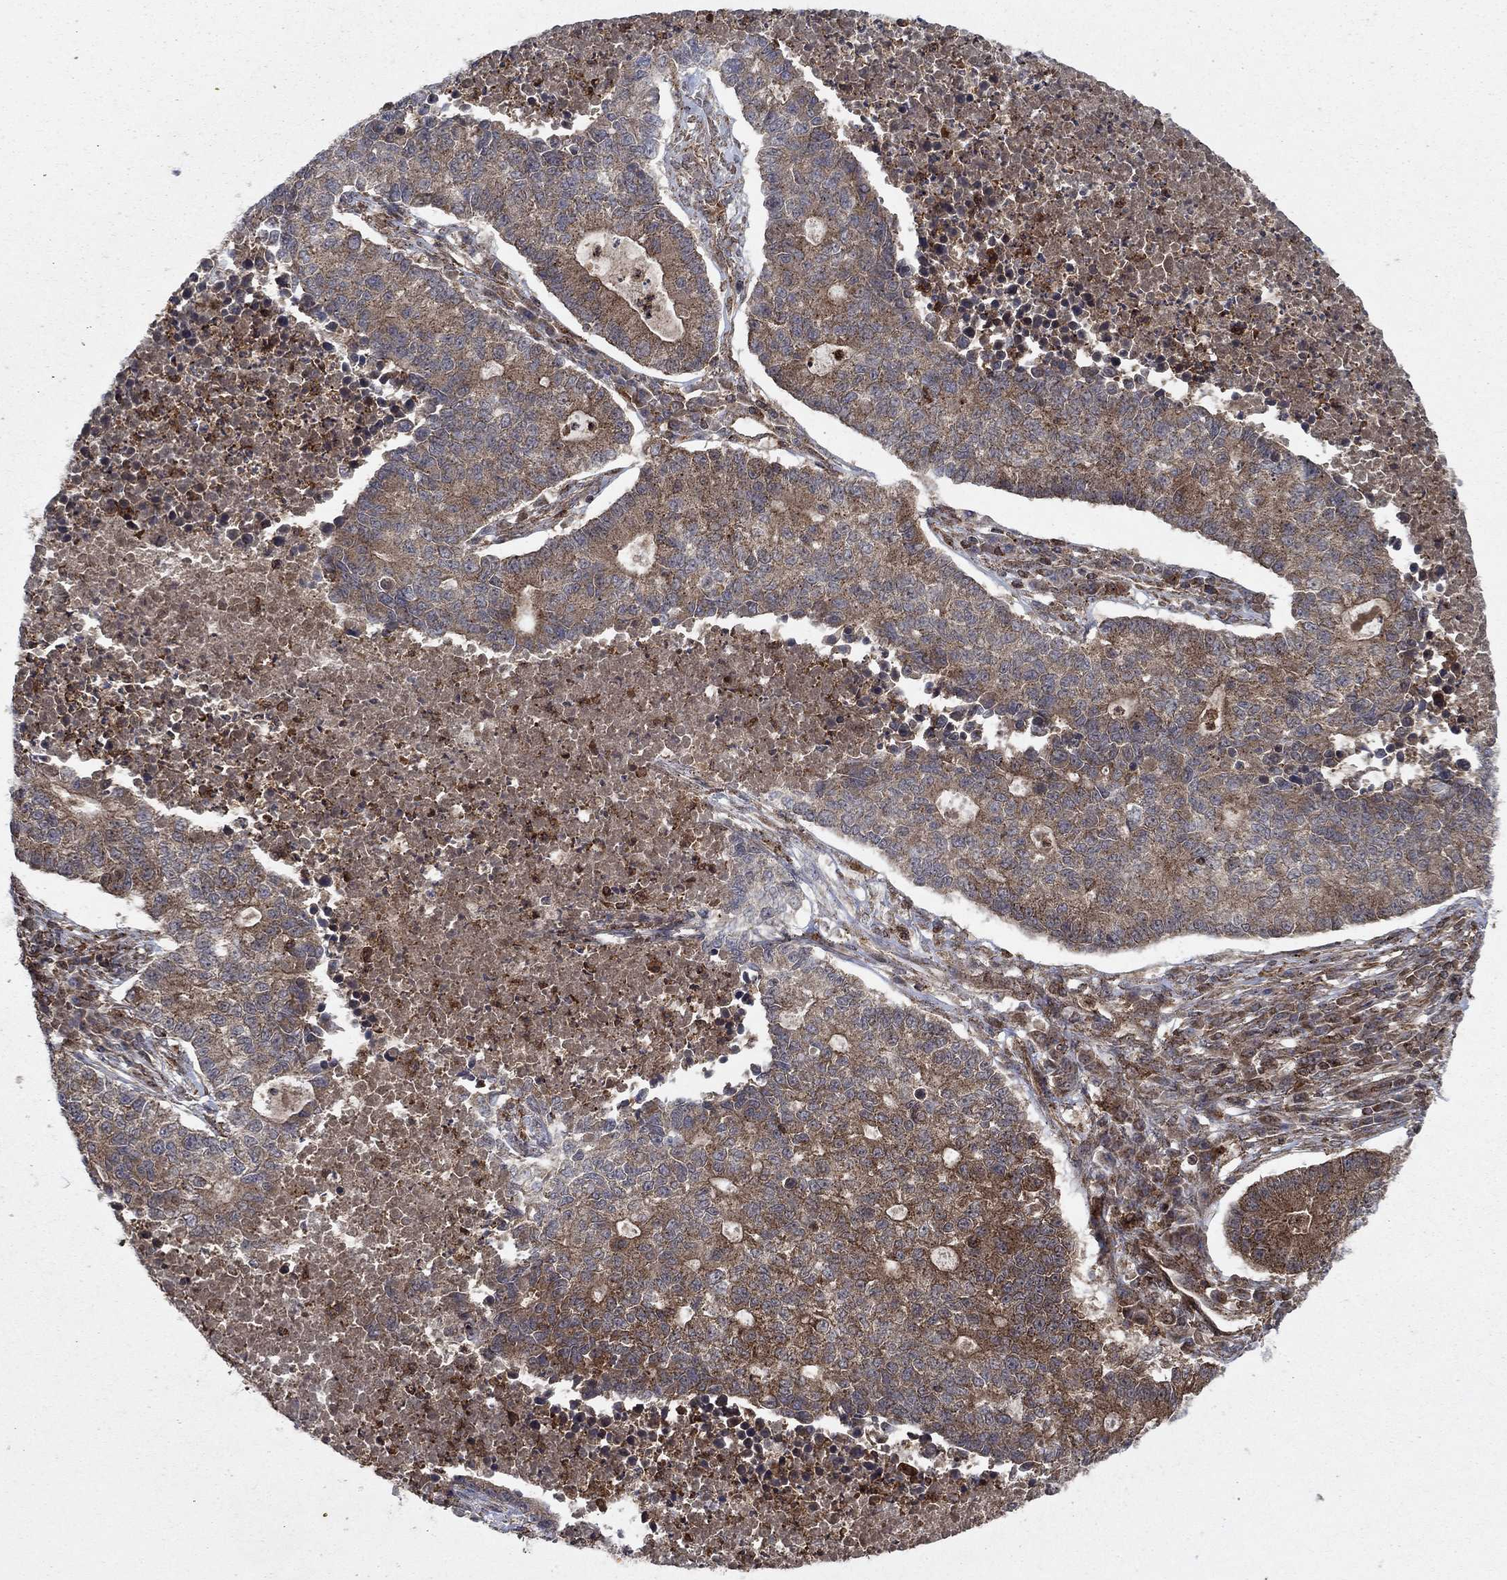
{"staining": {"intensity": "moderate", "quantity": "25%-75%", "location": "cytoplasmic/membranous"}, "tissue": "lung cancer", "cell_type": "Tumor cells", "image_type": "cancer", "snomed": [{"axis": "morphology", "description": "Adenocarcinoma, NOS"}, {"axis": "topography", "description": "Lung"}], "caption": "Tumor cells show medium levels of moderate cytoplasmic/membranous staining in about 25%-75% of cells in lung cancer.", "gene": "IFI35", "patient": {"sex": "male", "age": 57}}